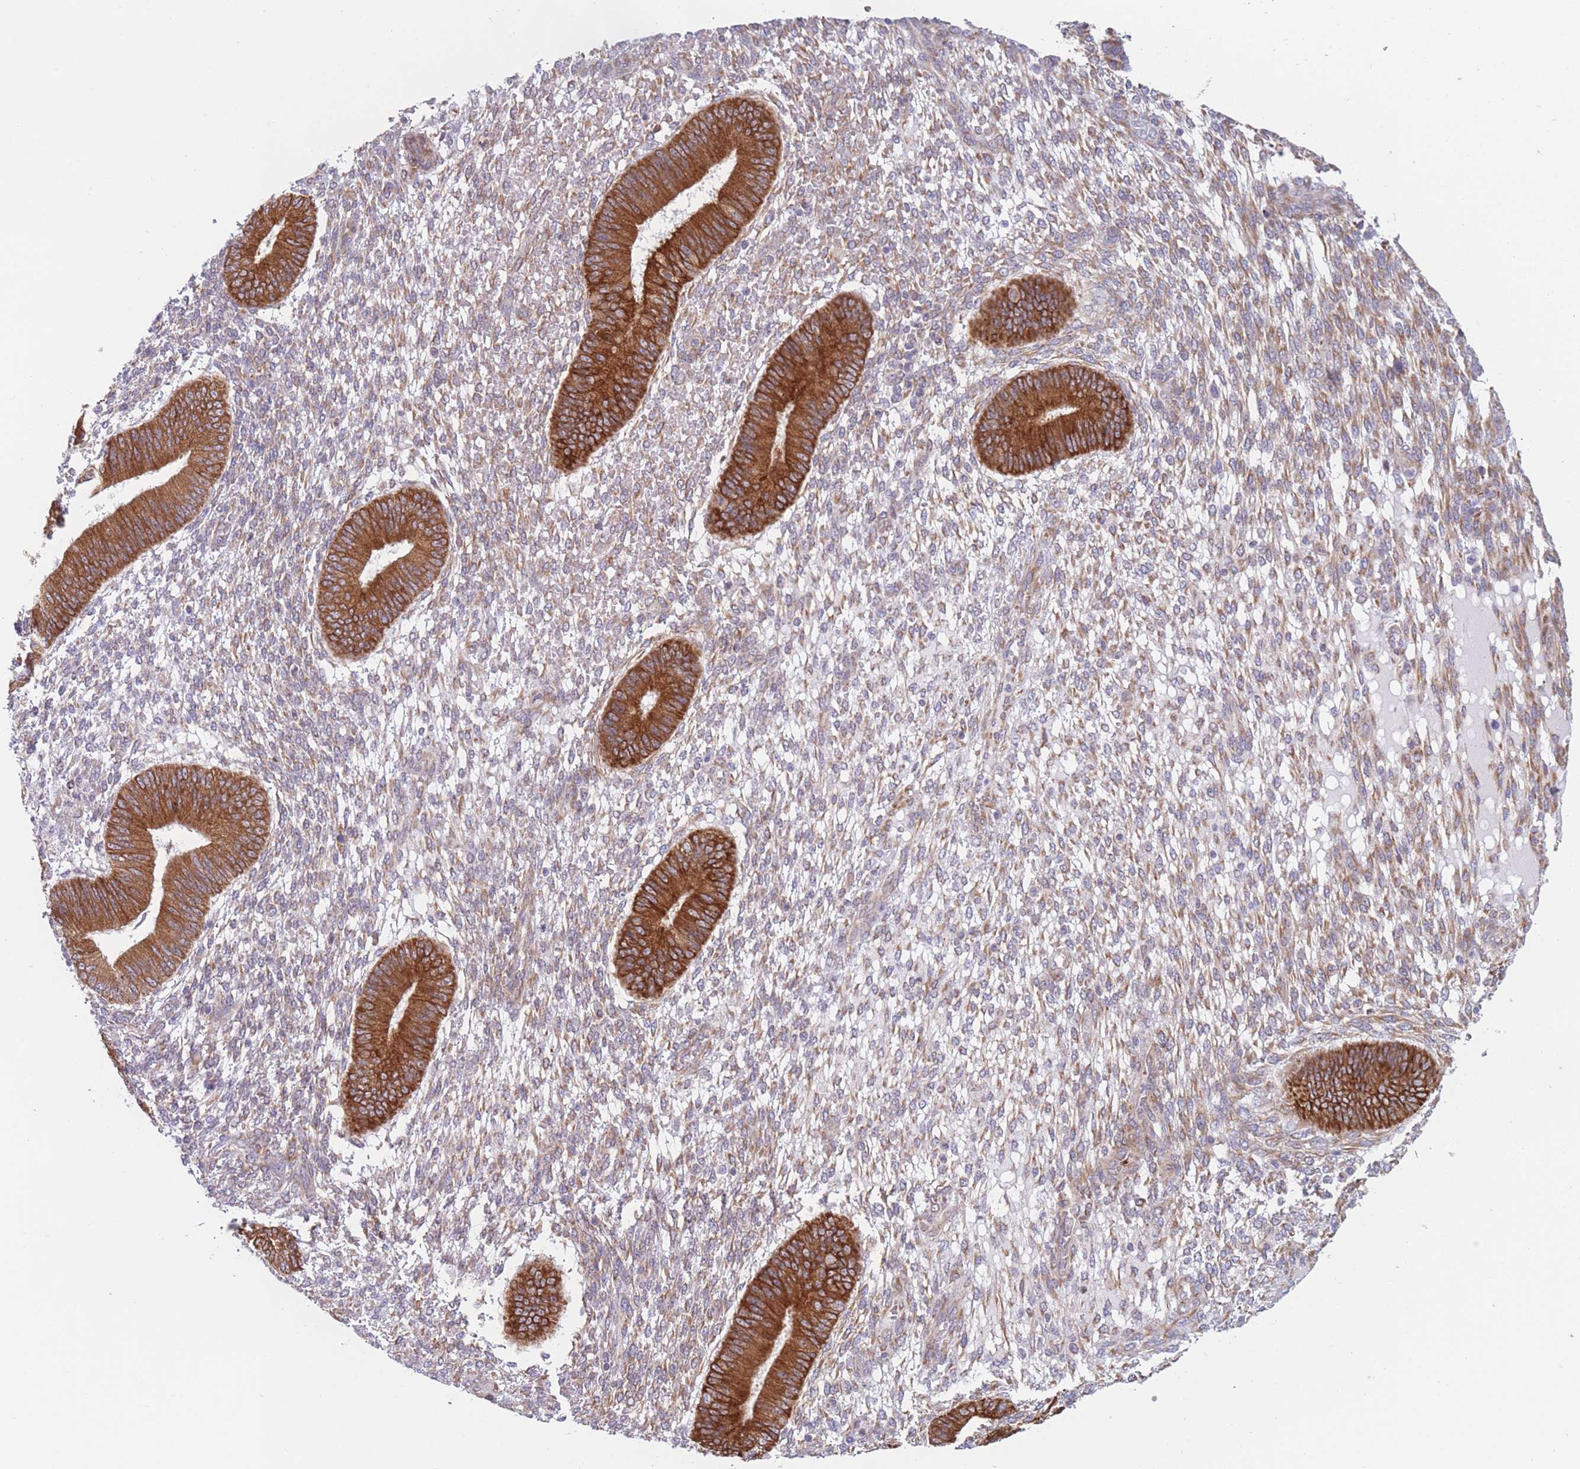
{"staining": {"intensity": "weak", "quantity": ">75%", "location": "cytoplasmic/membranous"}, "tissue": "endometrium", "cell_type": "Cells in endometrial stroma", "image_type": "normal", "snomed": [{"axis": "morphology", "description": "Normal tissue, NOS"}, {"axis": "topography", "description": "Endometrium"}], "caption": "Immunohistochemistry micrograph of benign human endometrium stained for a protein (brown), which exhibits low levels of weak cytoplasmic/membranous positivity in approximately >75% of cells in endometrial stroma.", "gene": "AK9", "patient": {"sex": "female", "age": 49}}